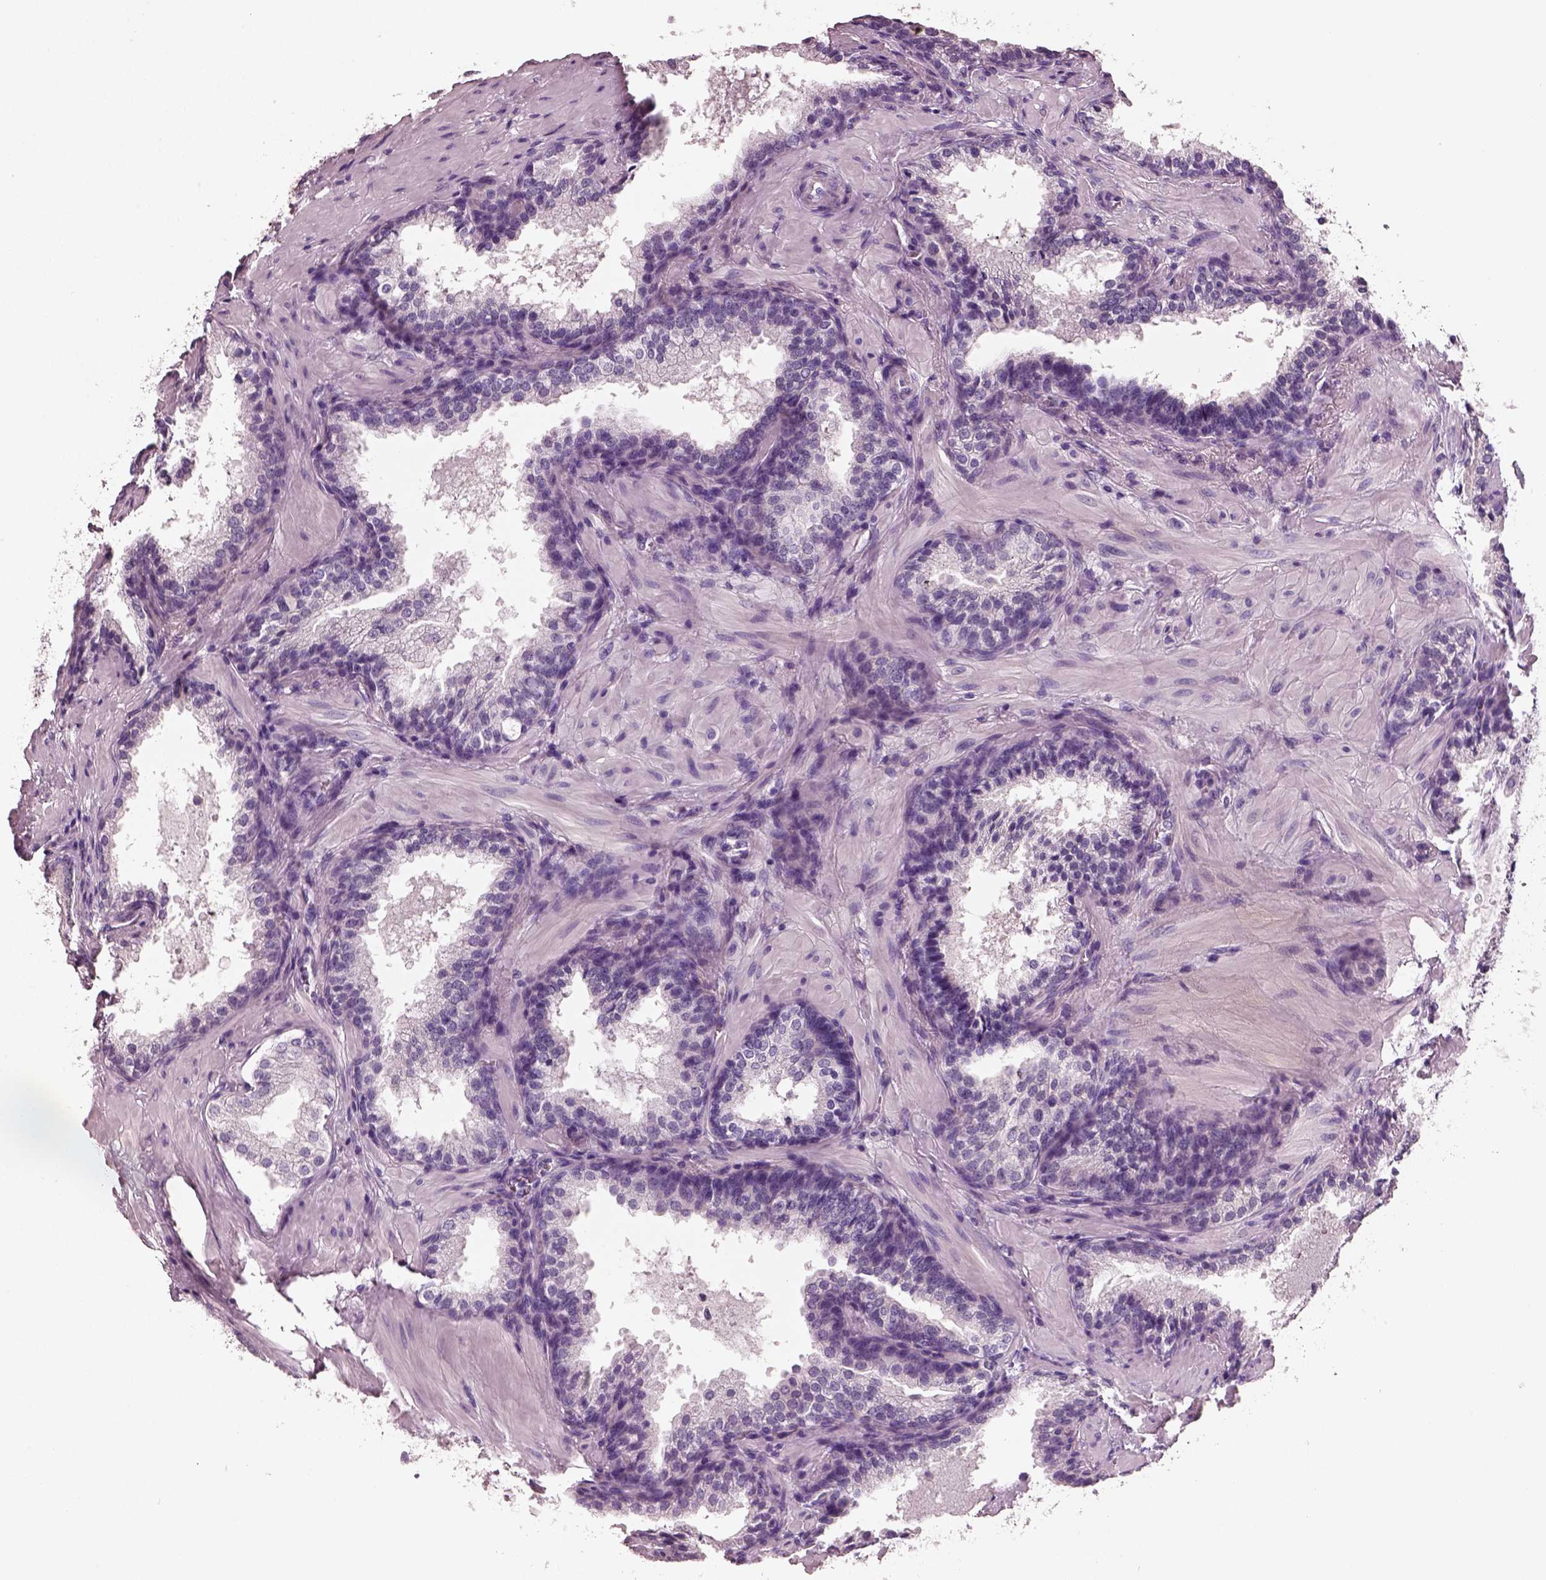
{"staining": {"intensity": "negative", "quantity": "none", "location": "none"}, "tissue": "prostate cancer", "cell_type": "Tumor cells", "image_type": "cancer", "snomed": [{"axis": "morphology", "description": "Adenocarcinoma, Low grade"}, {"axis": "topography", "description": "Prostate"}], "caption": "Tumor cells are negative for brown protein staining in prostate cancer (low-grade adenocarcinoma).", "gene": "ELSPBP1", "patient": {"sex": "male", "age": 56}}